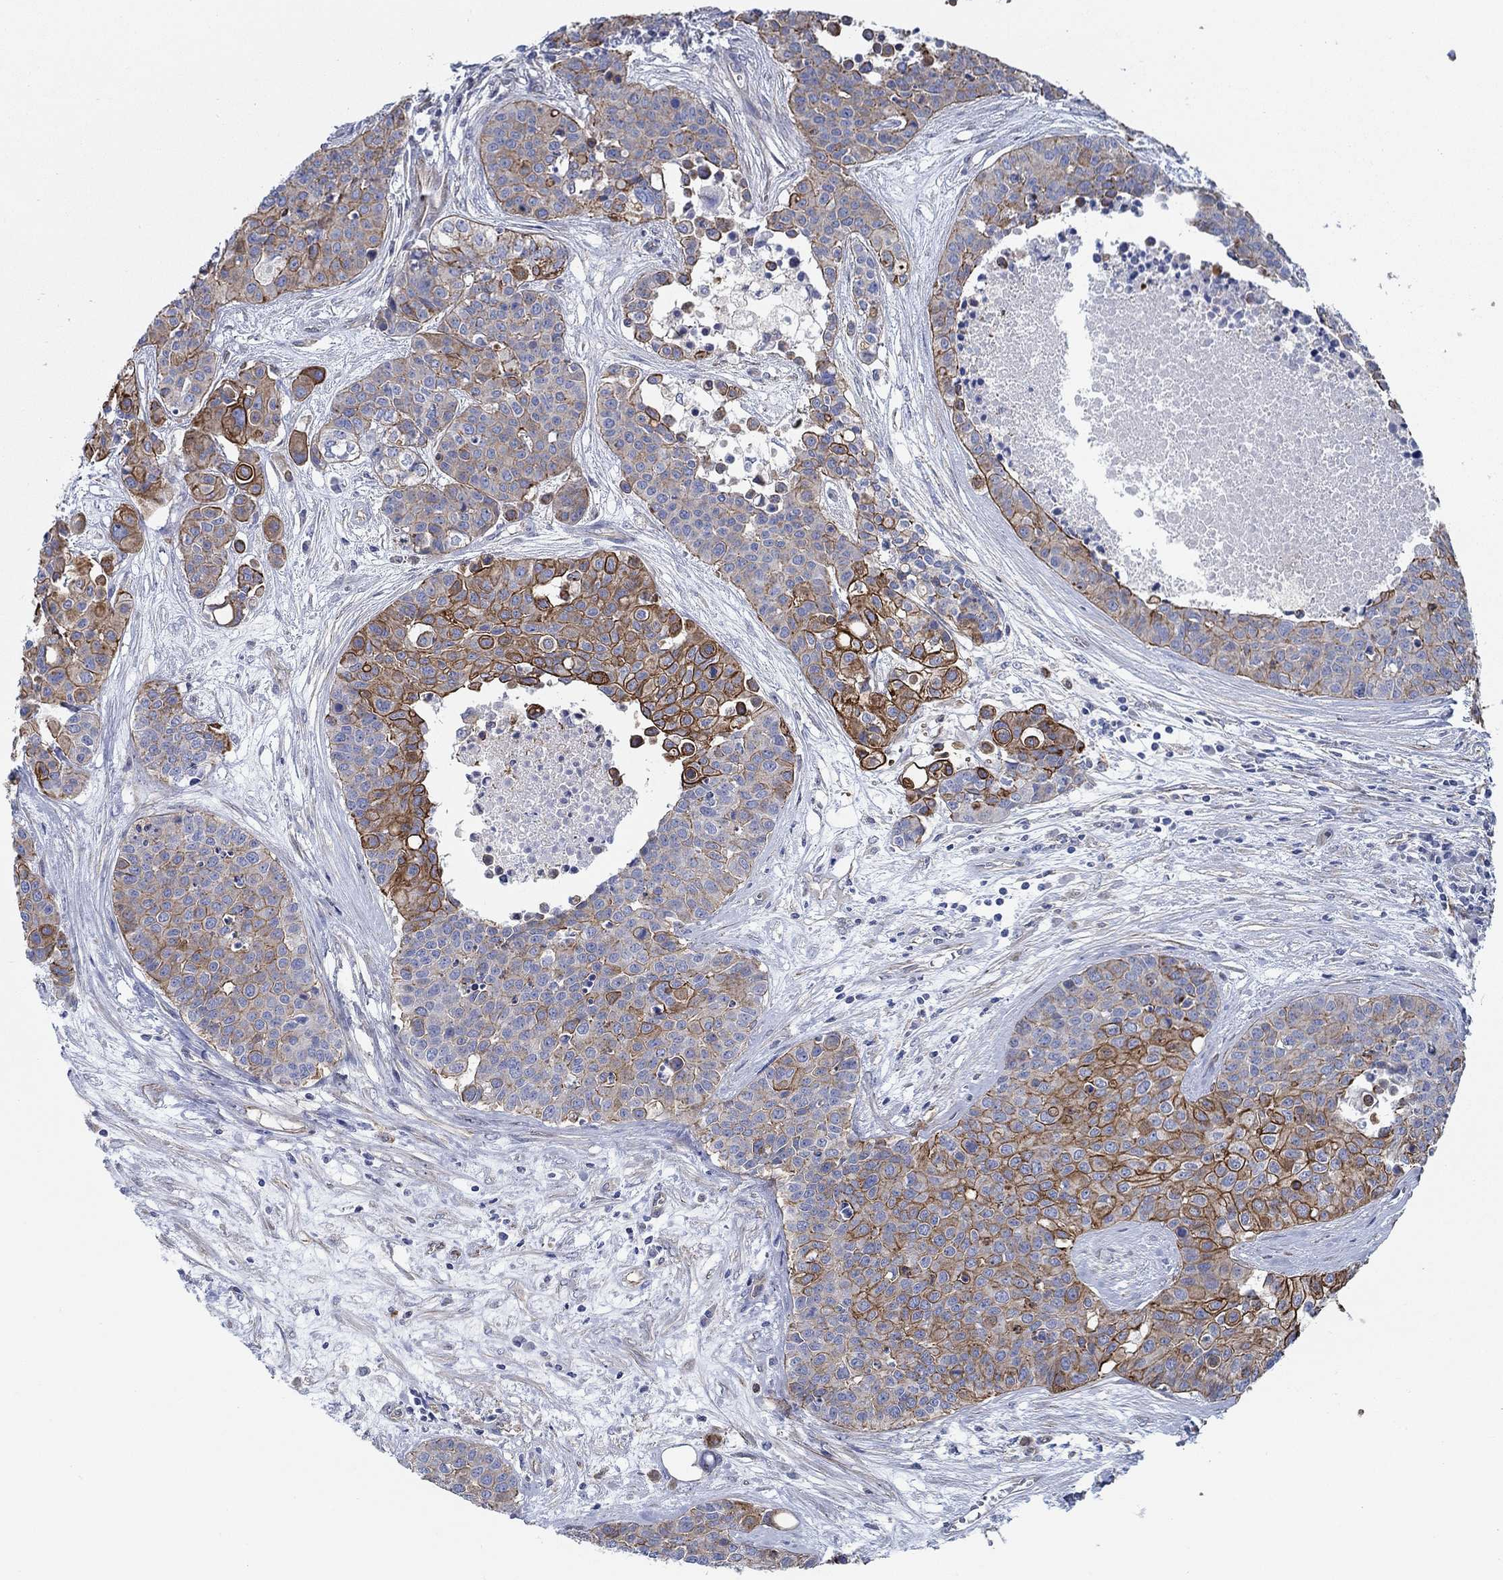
{"staining": {"intensity": "strong", "quantity": "<25%", "location": "cytoplasmic/membranous"}, "tissue": "carcinoid", "cell_type": "Tumor cells", "image_type": "cancer", "snomed": [{"axis": "morphology", "description": "Carcinoid, malignant, NOS"}, {"axis": "topography", "description": "Colon"}], "caption": "A histopathology image of carcinoid stained for a protein demonstrates strong cytoplasmic/membranous brown staining in tumor cells. (Stains: DAB in brown, nuclei in blue, Microscopy: brightfield microscopy at high magnification).", "gene": "FMN1", "patient": {"sex": "male", "age": 81}}